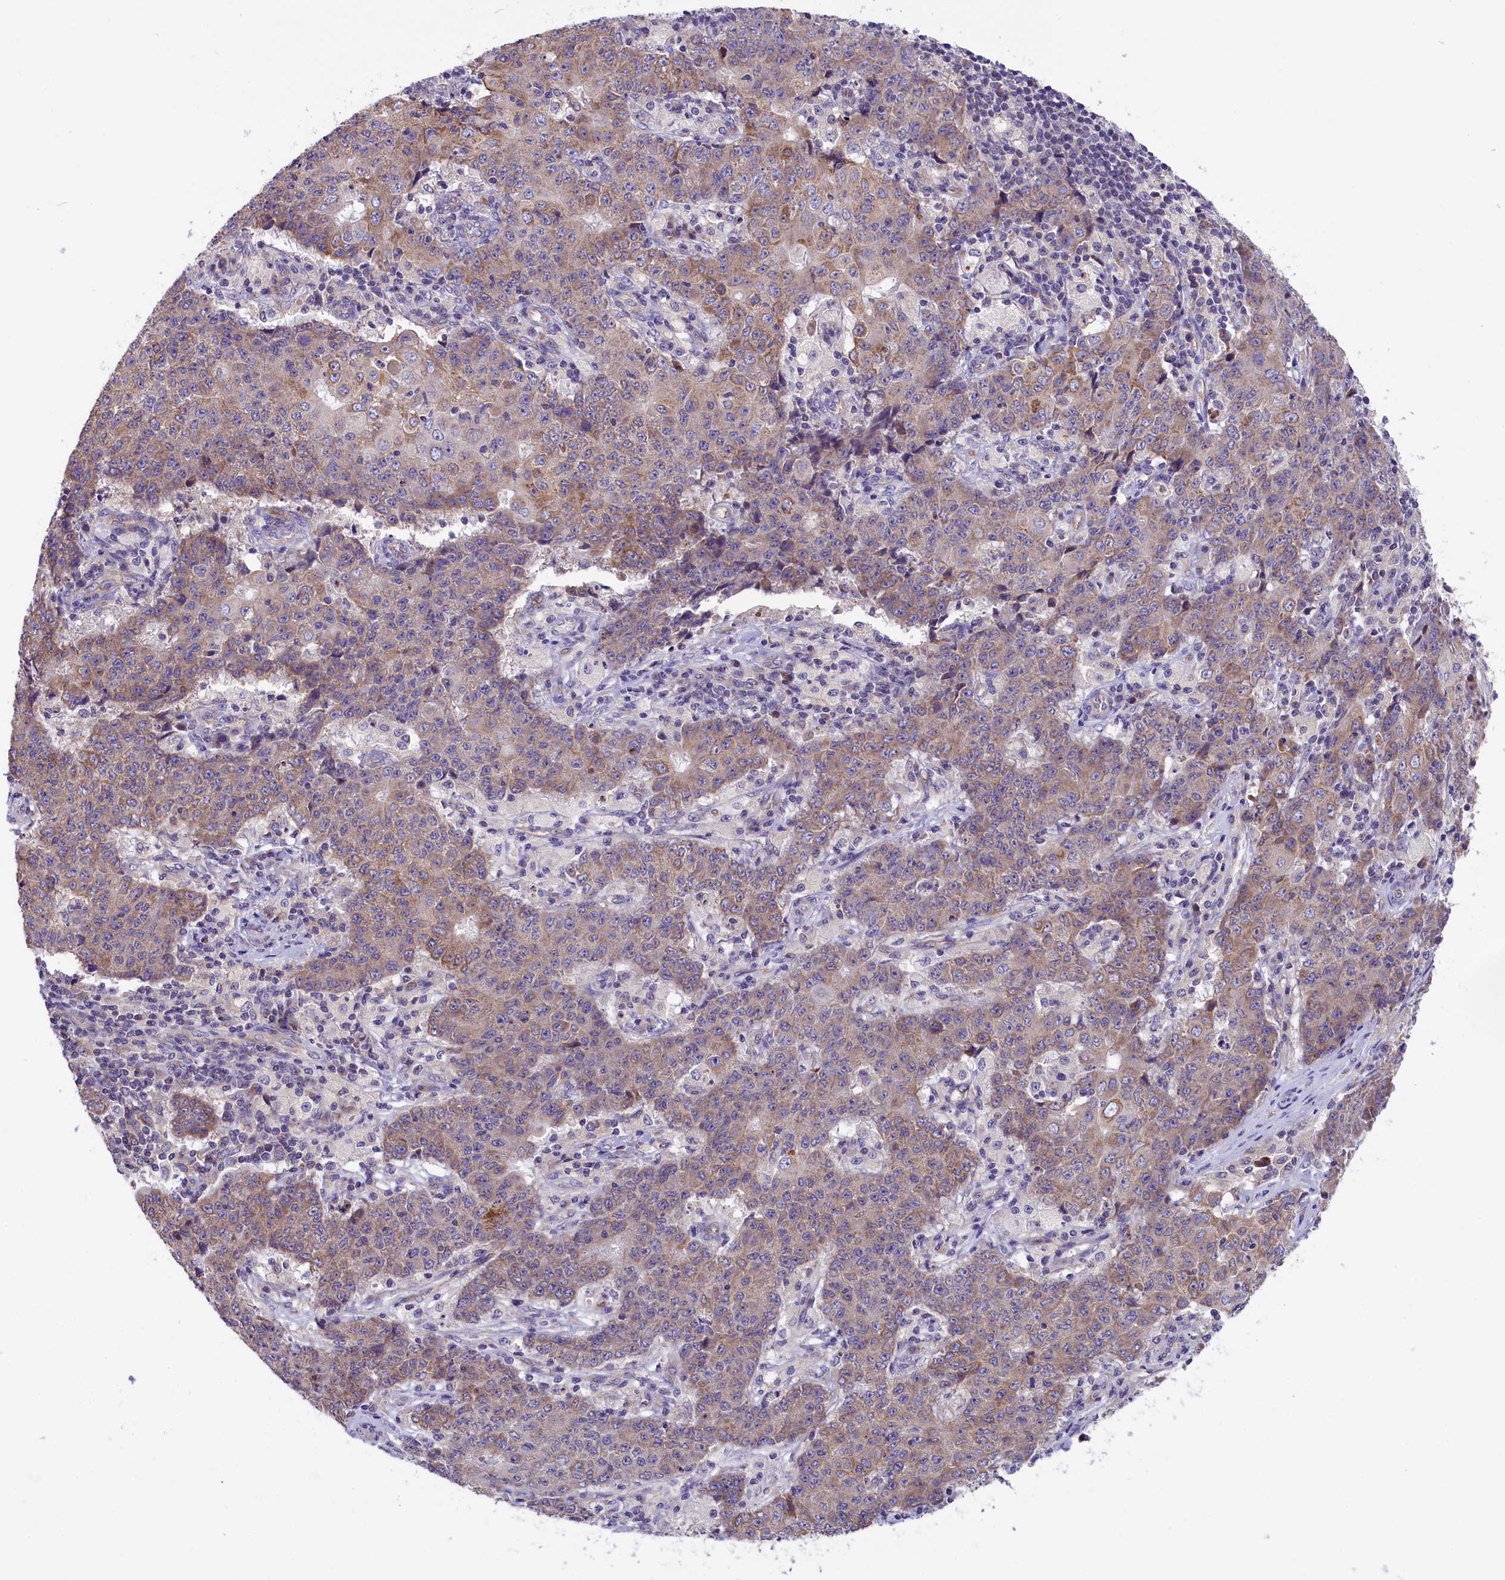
{"staining": {"intensity": "moderate", "quantity": "<25%", "location": "cytoplasmic/membranous"}, "tissue": "ovarian cancer", "cell_type": "Tumor cells", "image_type": "cancer", "snomed": [{"axis": "morphology", "description": "Carcinoma, endometroid"}, {"axis": "topography", "description": "Ovary"}], "caption": "DAB (3,3'-diaminobenzidine) immunohistochemical staining of endometroid carcinoma (ovarian) reveals moderate cytoplasmic/membranous protein staining in approximately <25% of tumor cells.", "gene": "DNAJB9", "patient": {"sex": "female", "age": 42}}